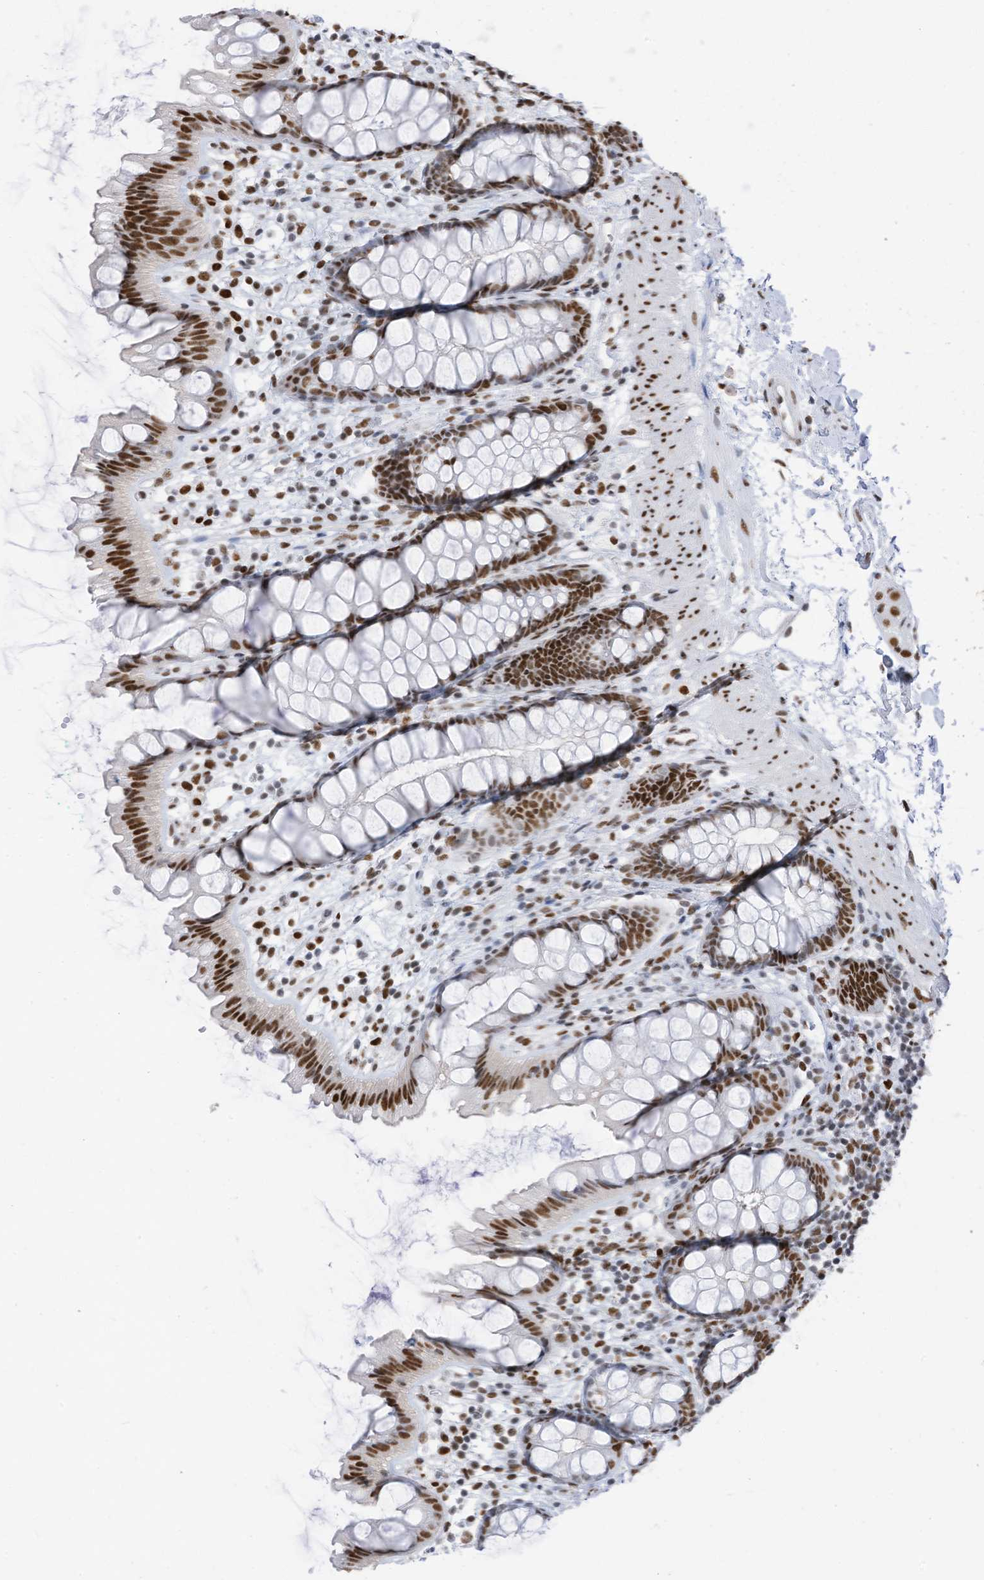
{"staining": {"intensity": "strong", "quantity": ">75%", "location": "nuclear"}, "tissue": "rectum", "cell_type": "Glandular cells", "image_type": "normal", "snomed": [{"axis": "morphology", "description": "Normal tissue, NOS"}, {"axis": "topography", "description": "Rectum"}], "caption": "A high amount of strong nuclear expression is present in approximately >75% of glandular cells in normal rectum.", "gene": "KHSRP", "patient": {"sex": "female", "age": 65}}